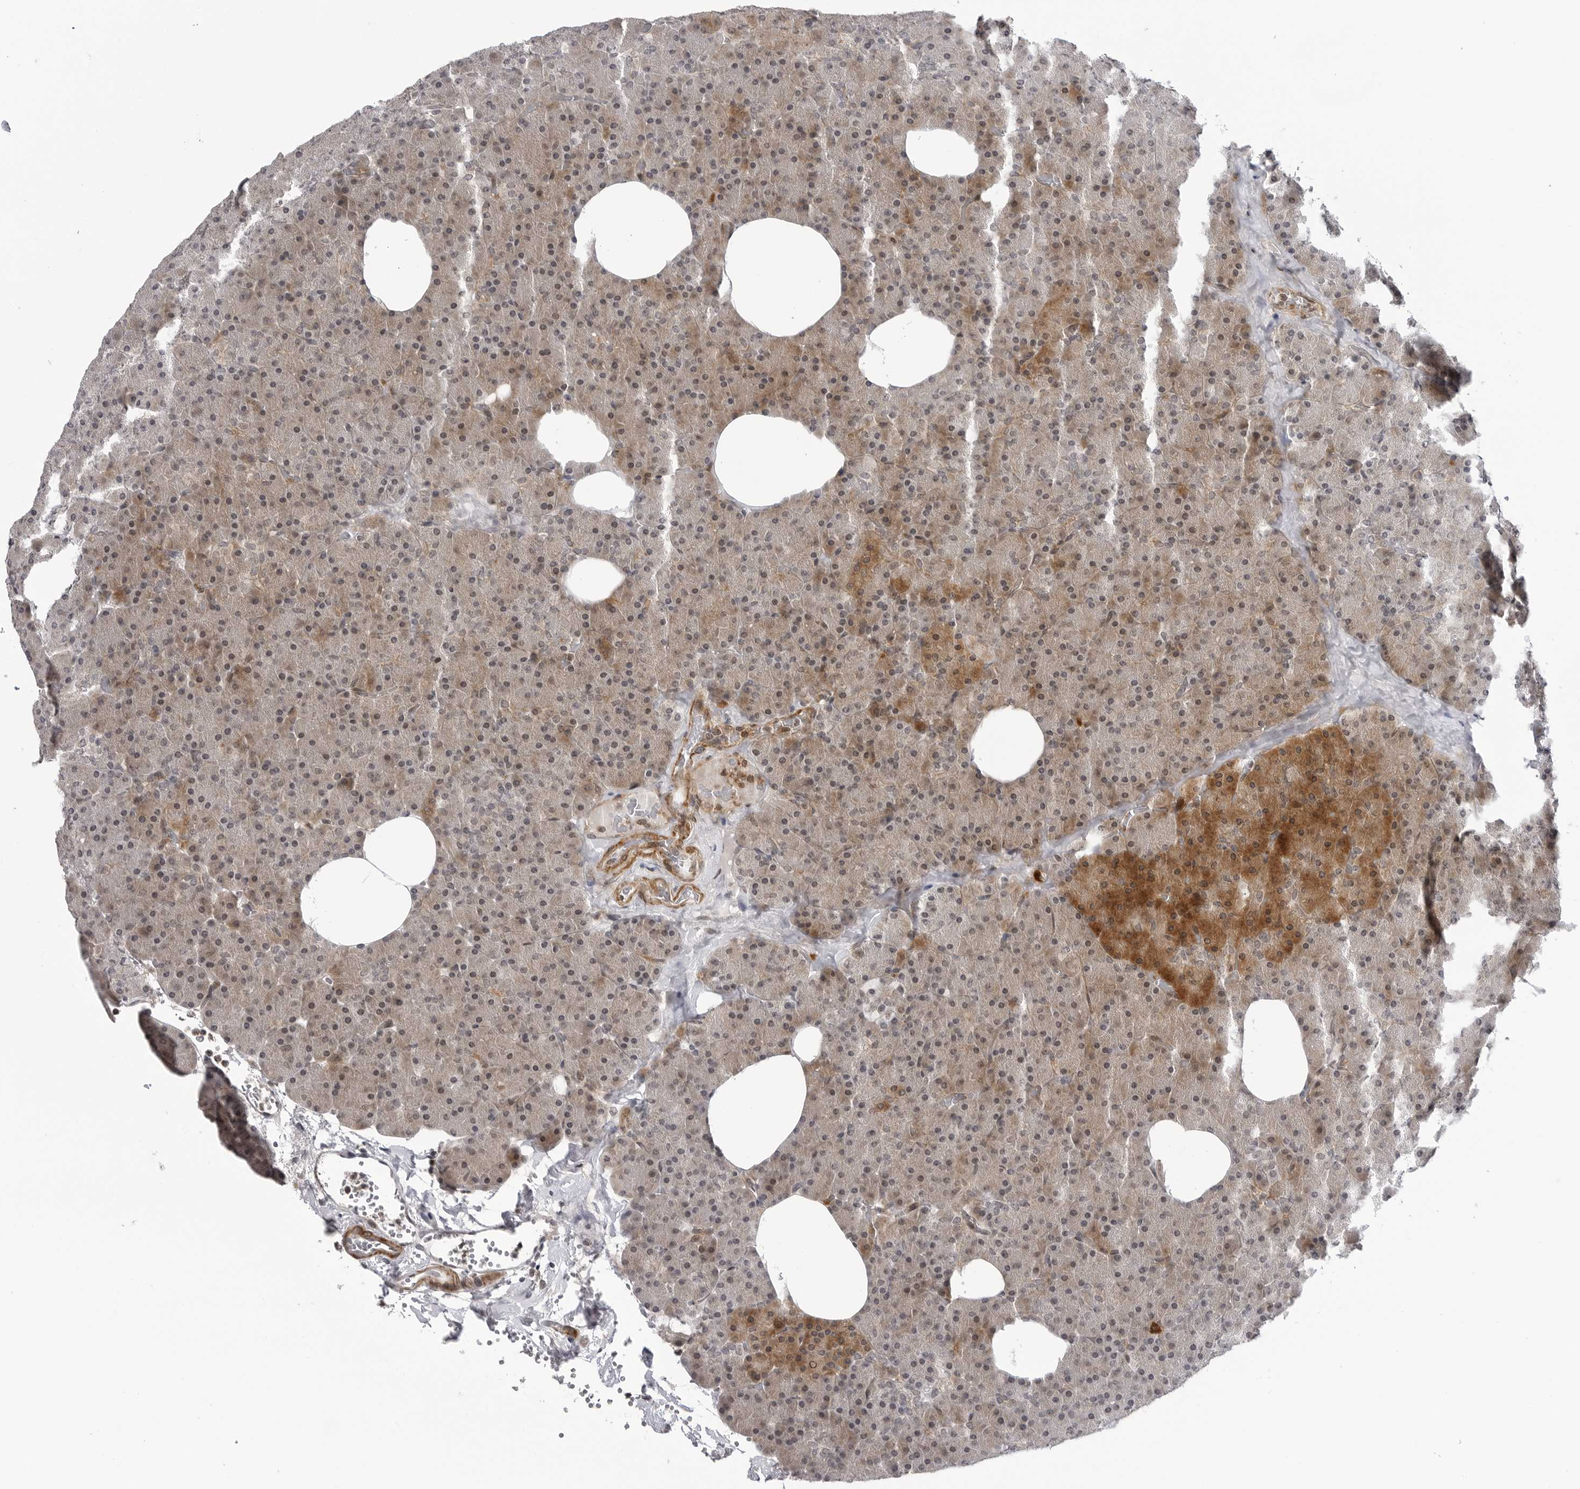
{"staining": {"intensity": "moderate", "quantity": "25%-75%", "location": "cytoplasmic/membranous"}, "tissue": "pancreas", "cell_type": "Exocrine glandular cells", "image_type": "normal", "snomed": [{"axis": "morphology", "description": "Normal tissue, NOS"}, {"axis": "morphology", "description": "Carcinoid, malignant, NOS"}, {"axis": "topography", "description": "Pancreas"}], "caption": "Approximately 25%-75% of exocrine glandular cells in unremarkable human pancreas show moderate cytoplasmic/membranous protein positivity as visualized by brown immunohistochemical staining.", "gene": "ADAMTS5", "patient": {"sex": "female", "age": 35}}